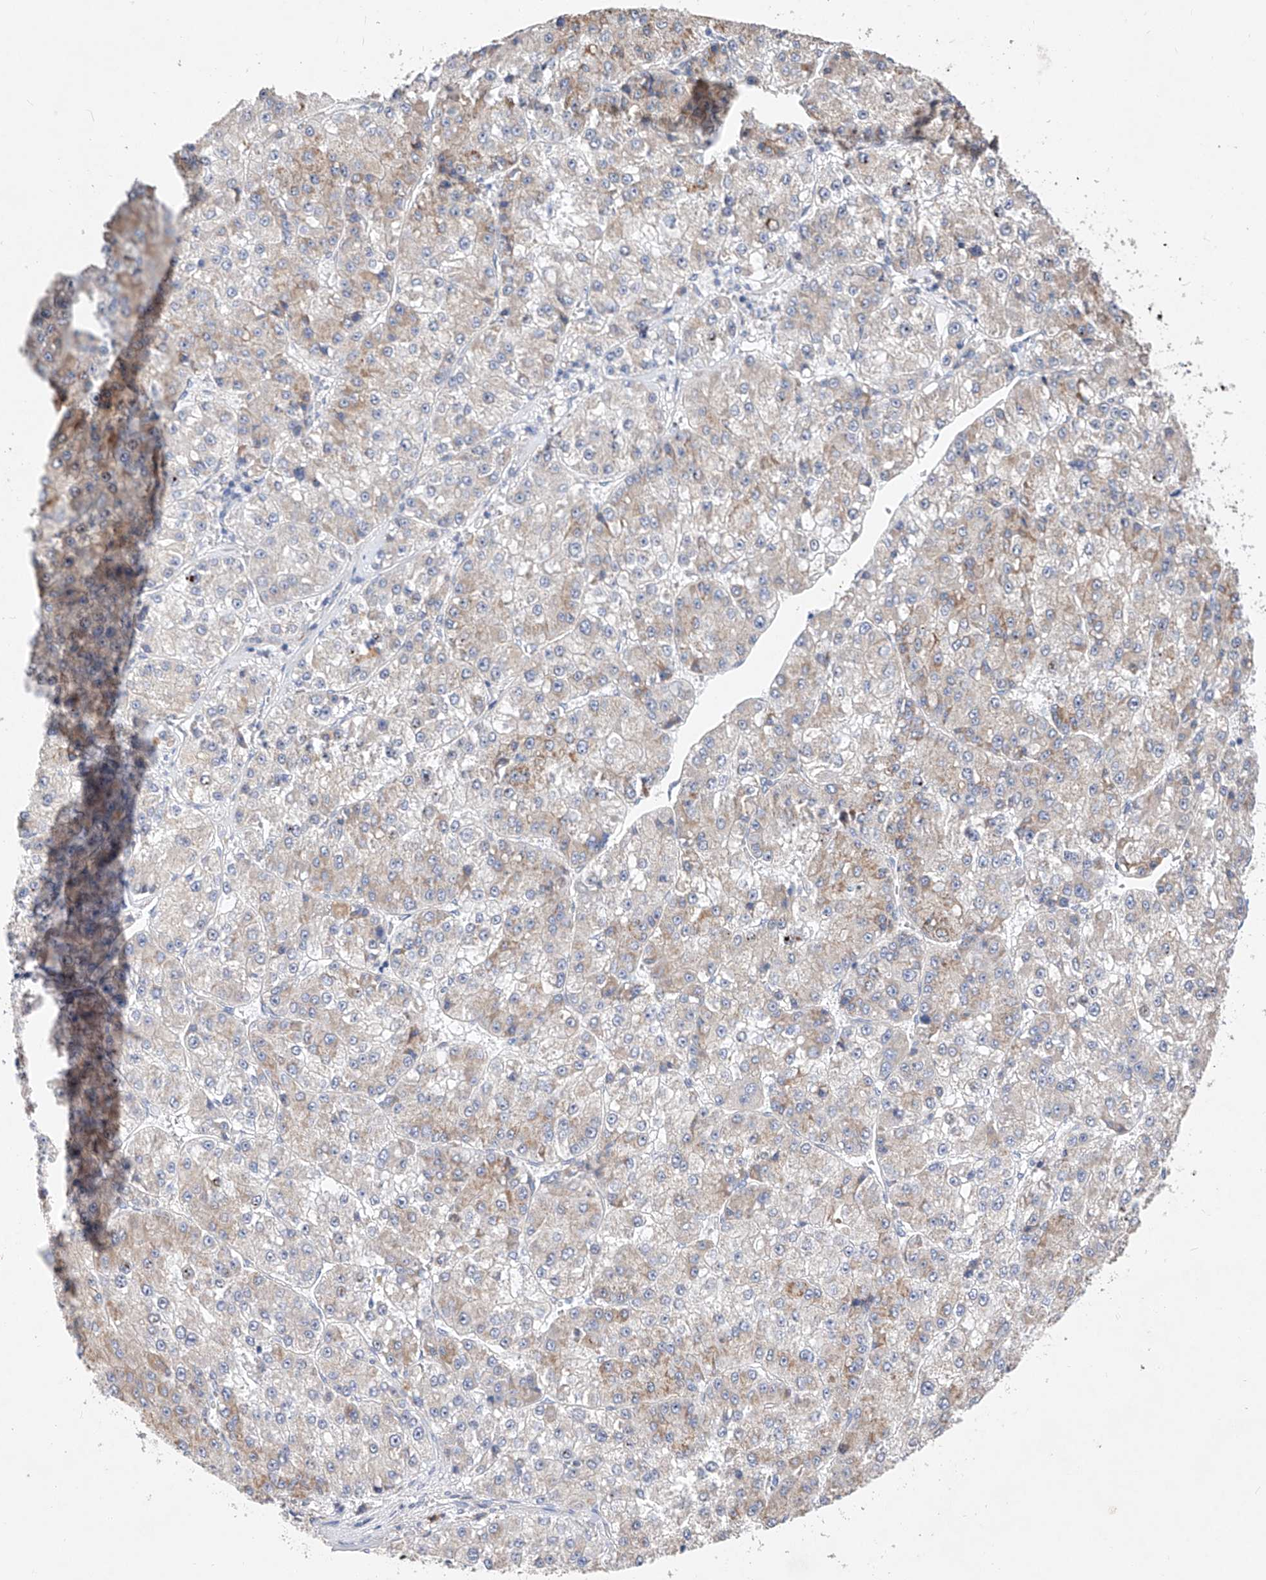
{"staining": {"intensity": "weak", "quantity": "25%-75%", "location": "cytoplasmic/membranous"}, "tissue": "liver cancer", "cell_type": "Tumor cells", "image_type": "cancer", "snomed": [{"axis": "morphology", "description": "Carcinoma, Hepatocellular, NOS"}, {"axis": "topography", "description": "Liver"}], "caption": "The immunohistochemical stain labels weak cytoplasmic/membranous positivity in tumor cells of liver cancer tissue.", "gene": "AMD1", "patient": {"sex": "female", "age": 73}}